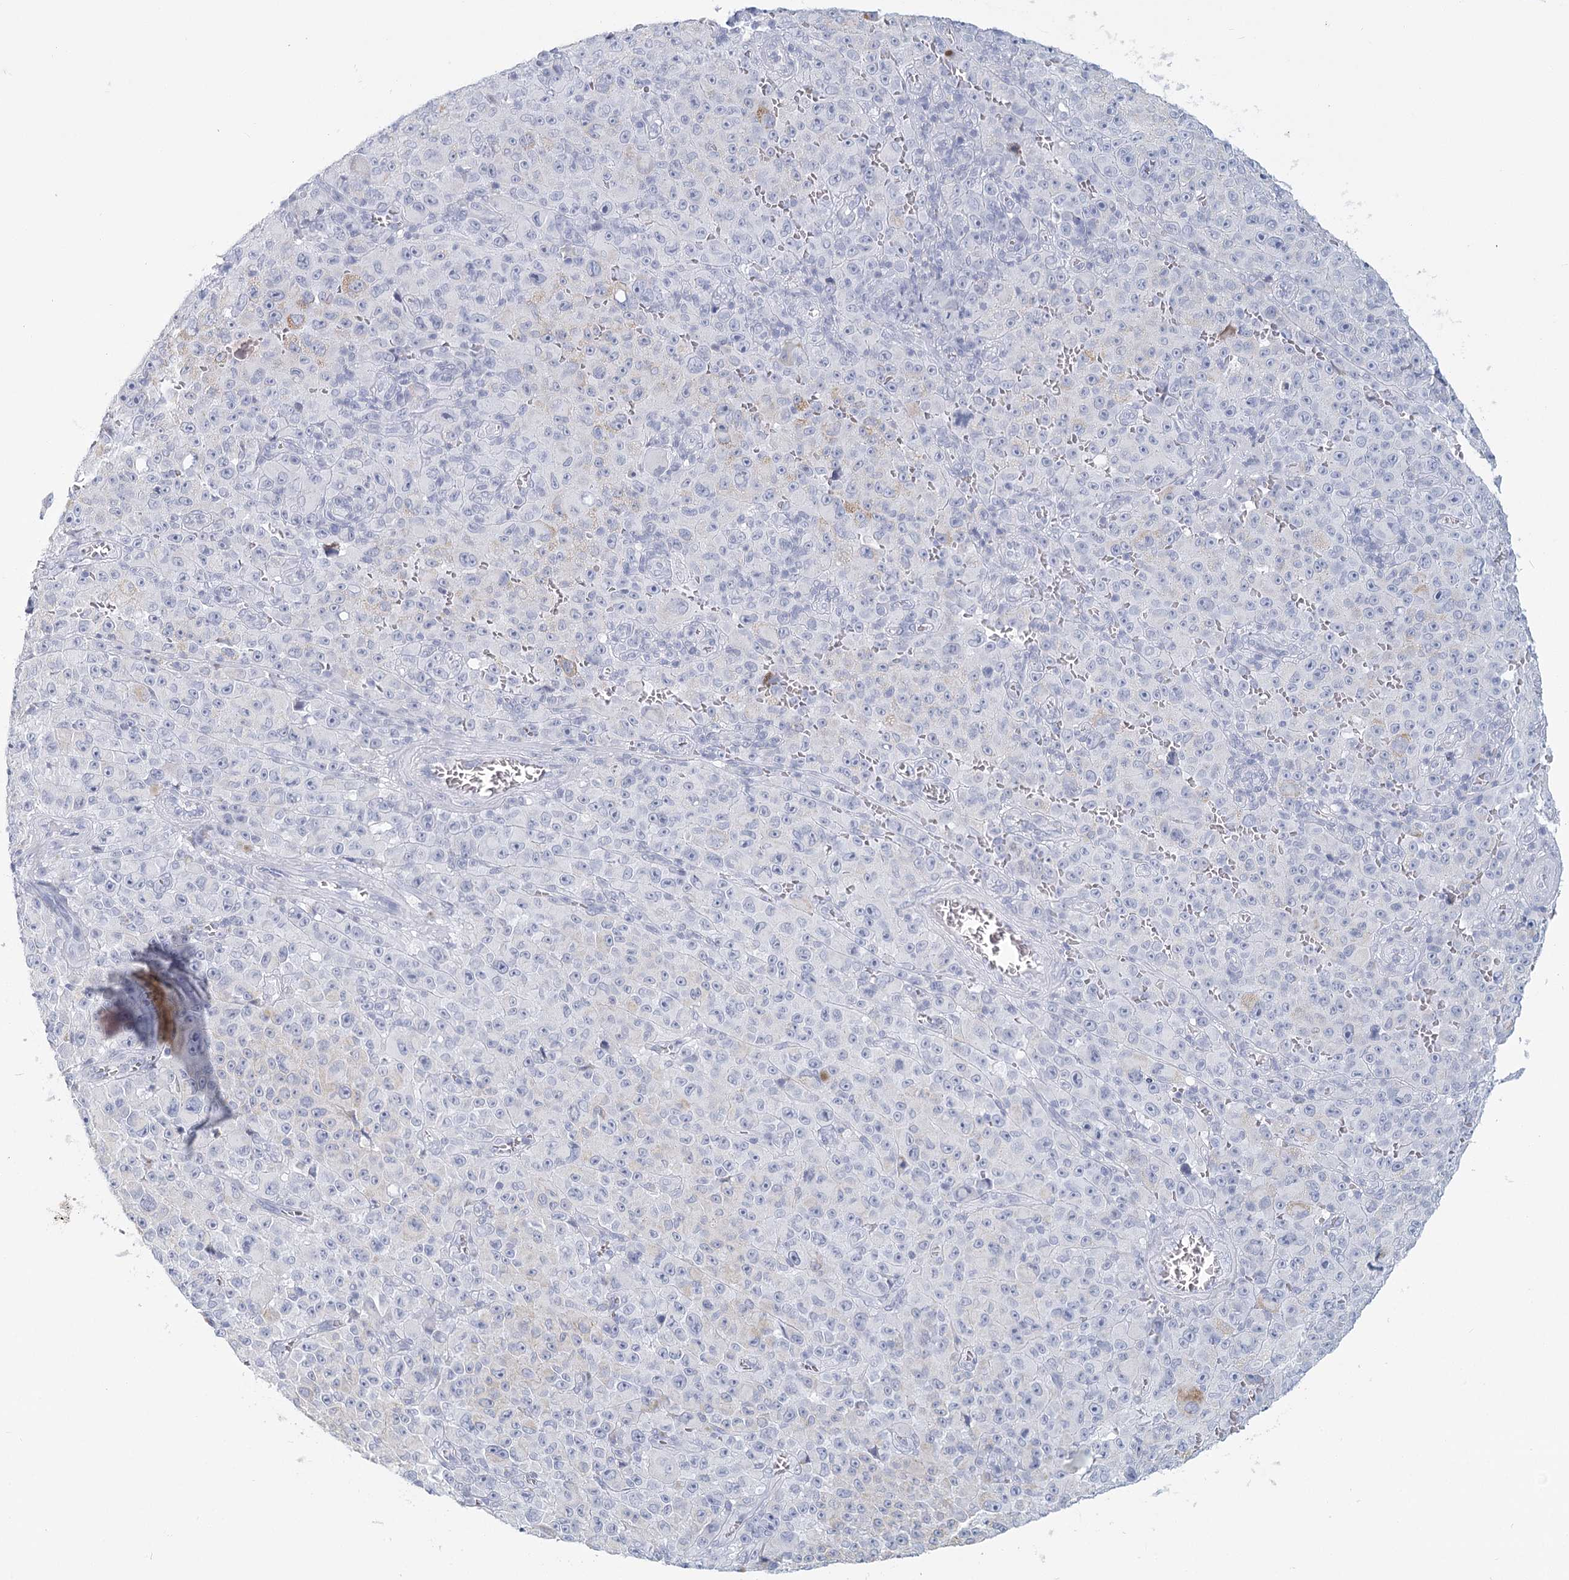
{"staining": {"intensity": "negative", "quantity": "none", "location": "none"}, "tissue": "melanoma", "cell_type": "Tumor cells", "image_type": "cancer", "snomed": [{"axis": "morphology", "description": "Malignant melanoma, NOS"}, {"axis": "topography", "description": "Skin"}], "caption": "IHC of melanoma displays no positivity in tumor cells. (Stains: DAB (3,3'-diaminobenzidine) IHC with hematoxylin counter stain, Microscopy: brightfield microscopy at high magnification).", "gene": "WNT8B", "patient": {"sex": "female", "age": 82}}